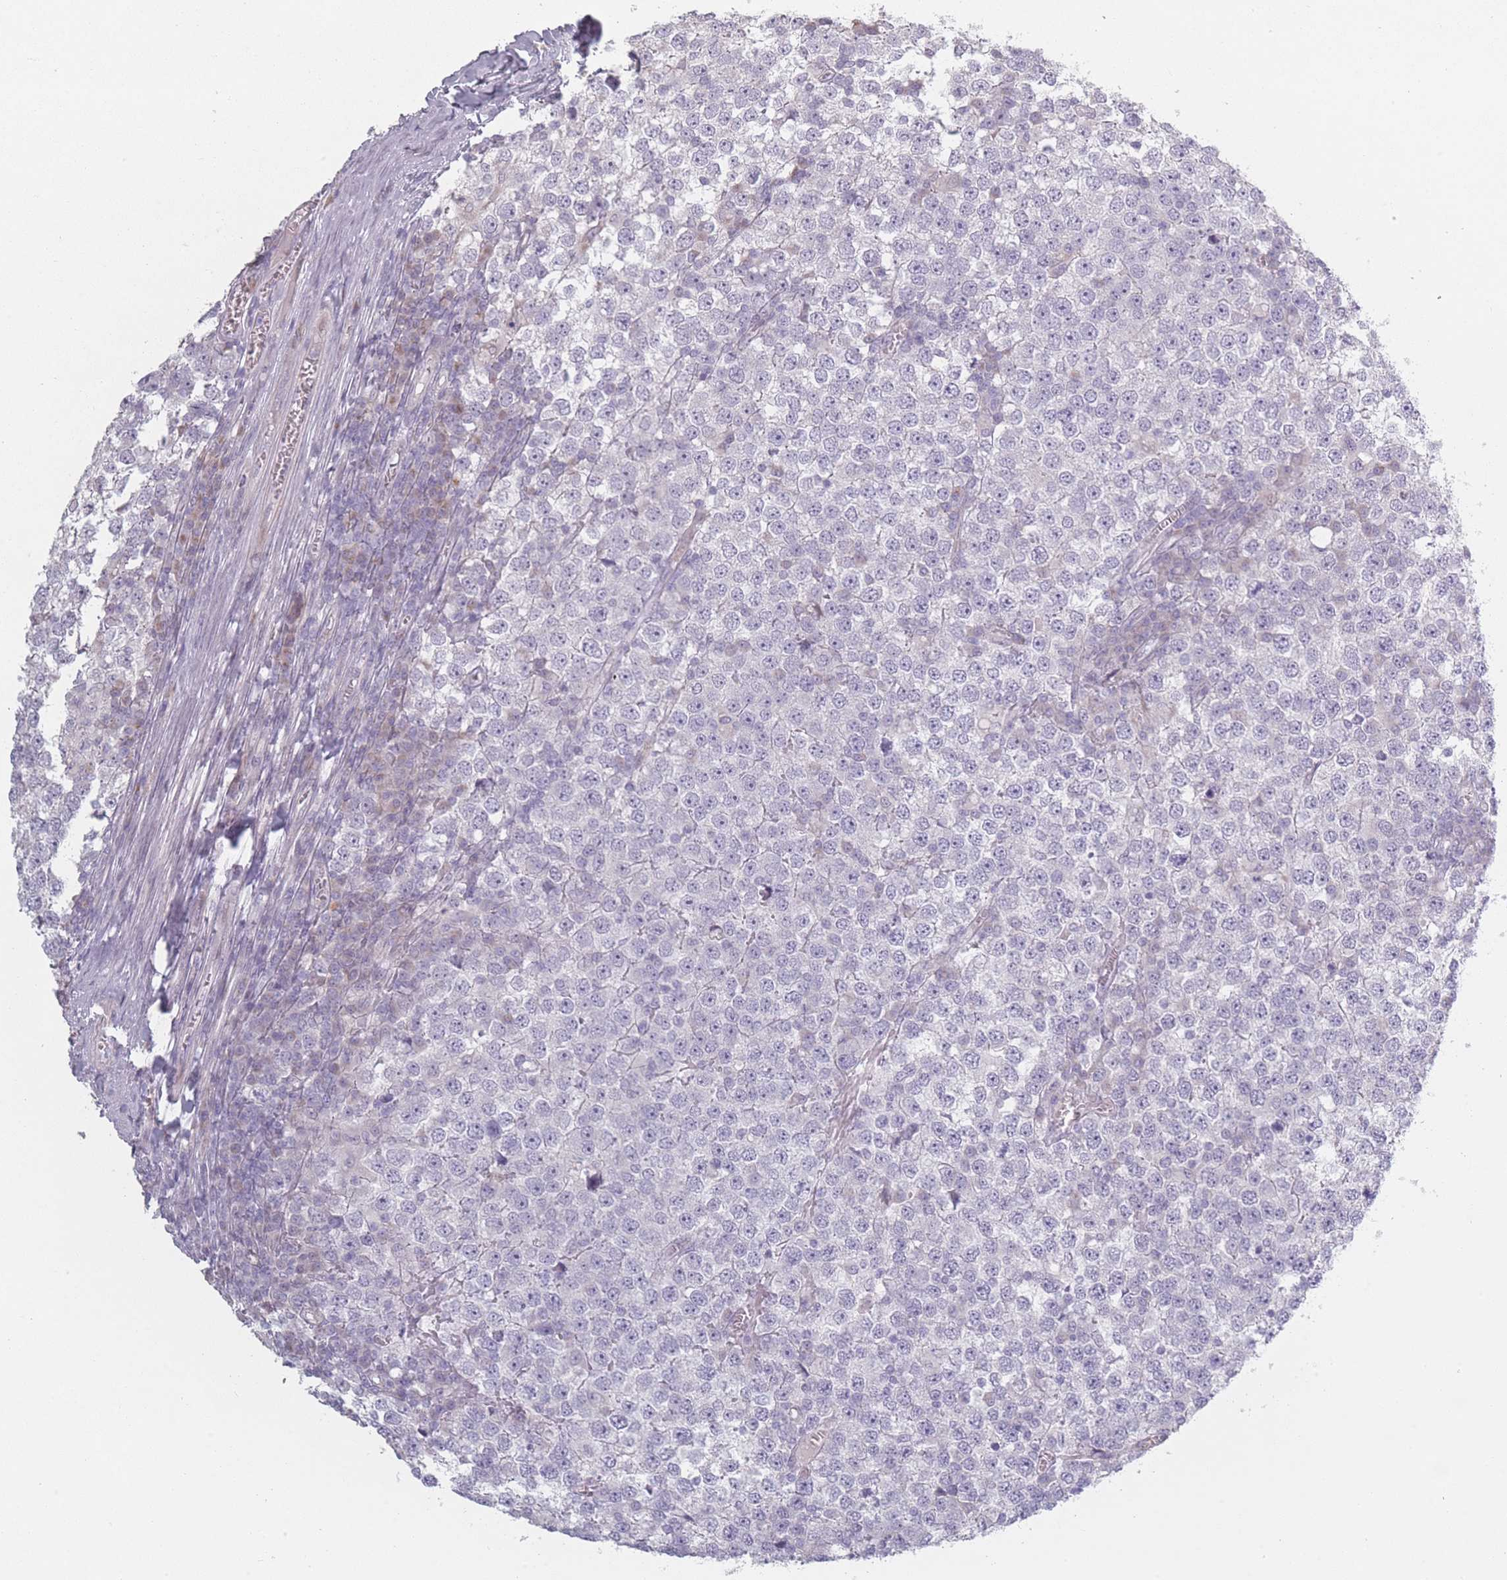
{"staining": {"intensity": "negative", "quantity": "none", "location": "none"}, "tissue": "testis cancer", "cell_type": "Tumor cells", "image_type": "cancer", "snomed": [{"axis": "morphology", "description": "Seminoma, NOS"}, {"axis": "topography", "description": "Testis"}], "caption": "This is an IHC micrograph of human testis cancer. There is no expression in tumor cells.", "gene": "RASL10B", "patient": {"sex": "male", "age": 65}}